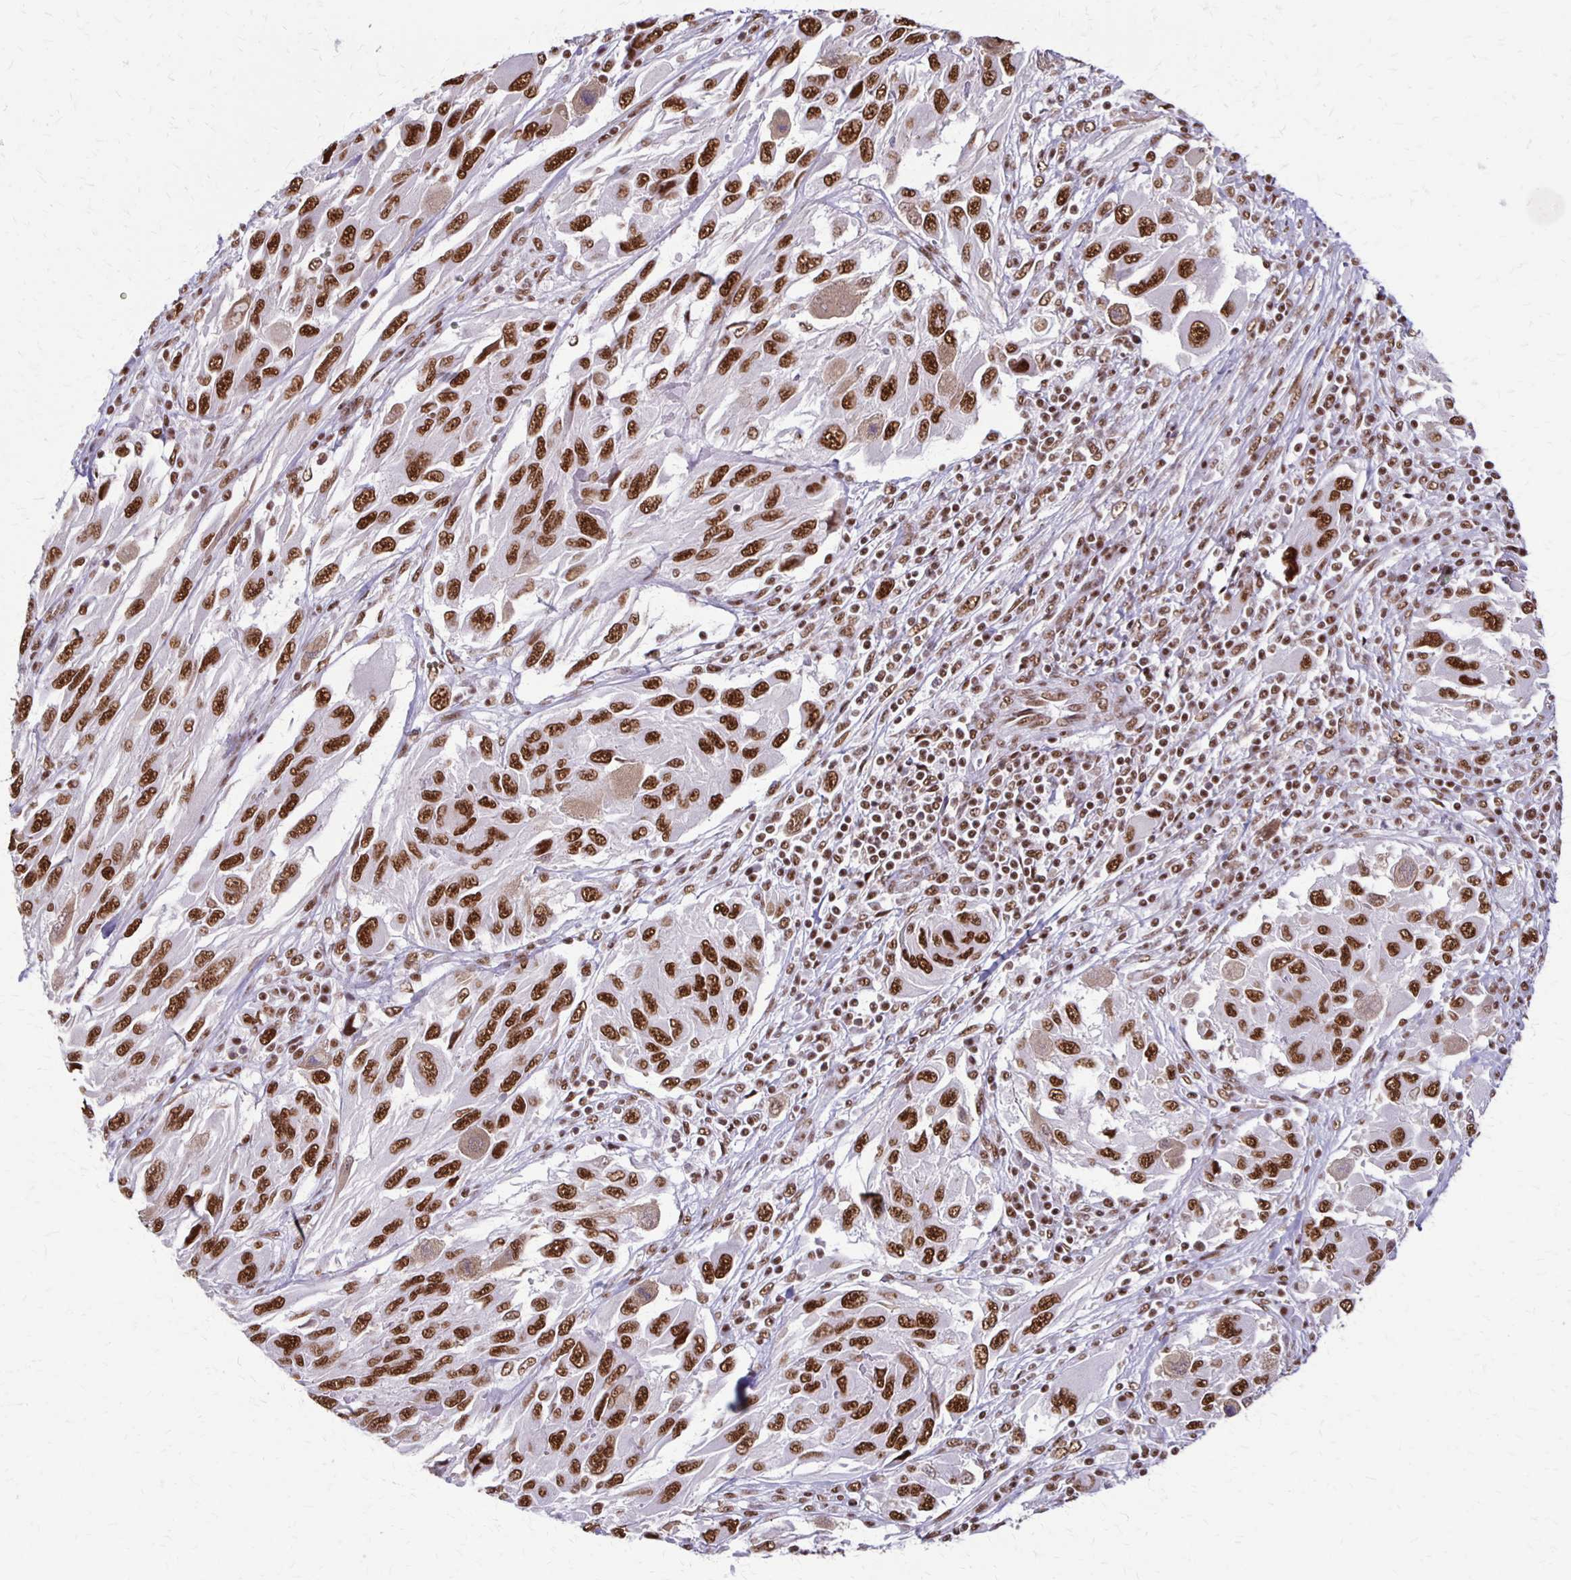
{"staining": {"intensity": "strong", "quantity": ">75%", "location": "nuclear"}, "tissue": "melanoma", "cell_type": "Tumor cells", "image_type": "cancer", "snomed": [{"axis": "morphology", "description": "Malignant melanoma, NOS"}, {"axis": "topography", "description": "Skin"}], "caption": "There is high levels of strong nuclear expression in tumor cells of melanoma, as demonstrated by immunohistochemical staining (brown color).", "gene": "XRCC6", "patient": {"sex": "female", "age": 91}}